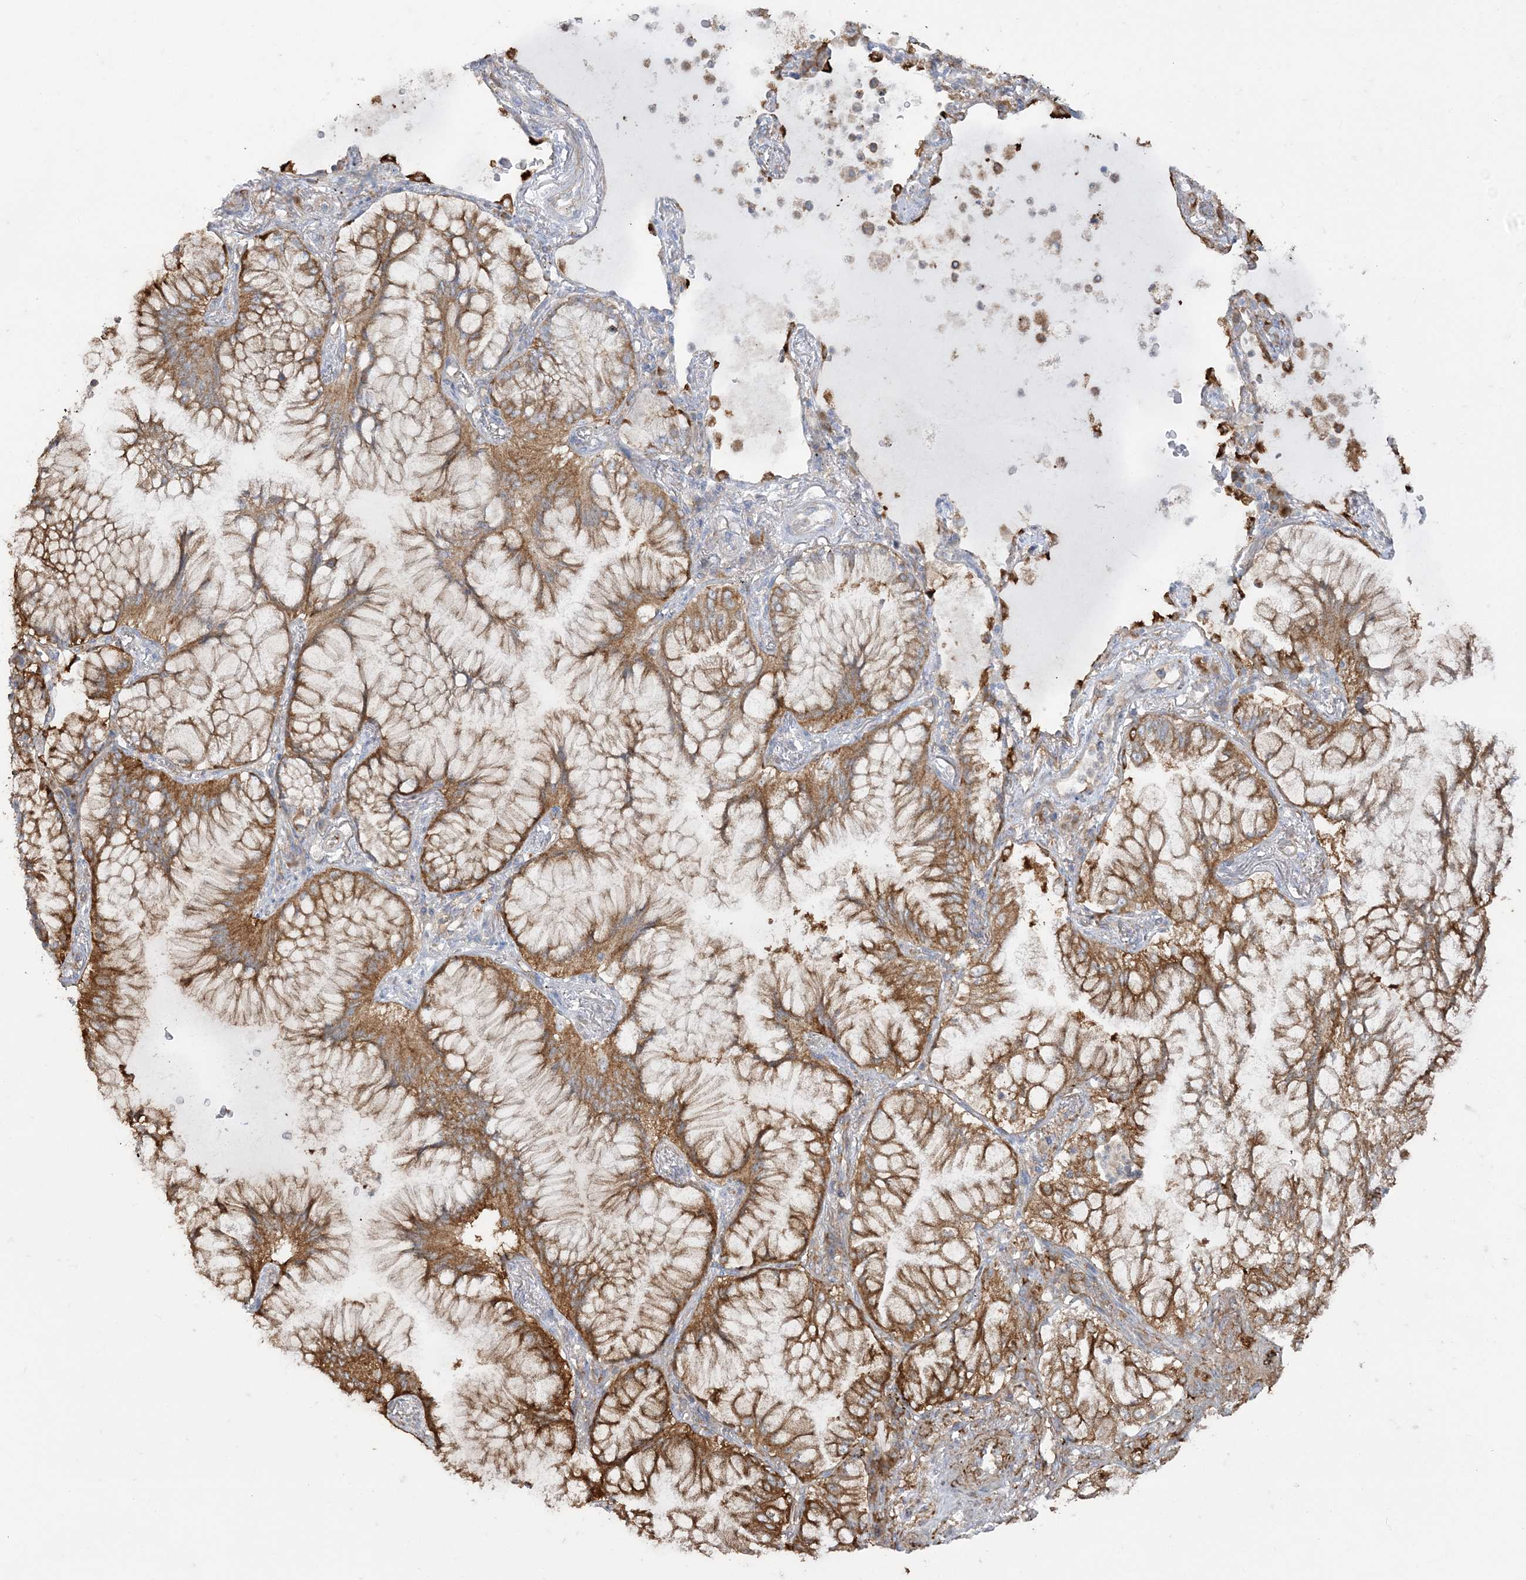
{"staining": {"intensity": "moderate", "quantity": ">75%", "location": "cytoplasmic/membranous"}, "tissue": "lung cancer", "cell_type": "Tumor cells", "image_type": "cancer", "snomed": [{"axis": "morphology", "description": "Adenocarcinoma, NOS"}, {"axis": "topography", "description": "Lung"}], "caption": "Immunohistochemical staining of adenocarcinoma (lung) demonstrates moderate cytoplasmic/membranous protein staining in about >75% of tumor cells.", "gene": "DERL3", "patient": {"sex": "female", "age": 70}}